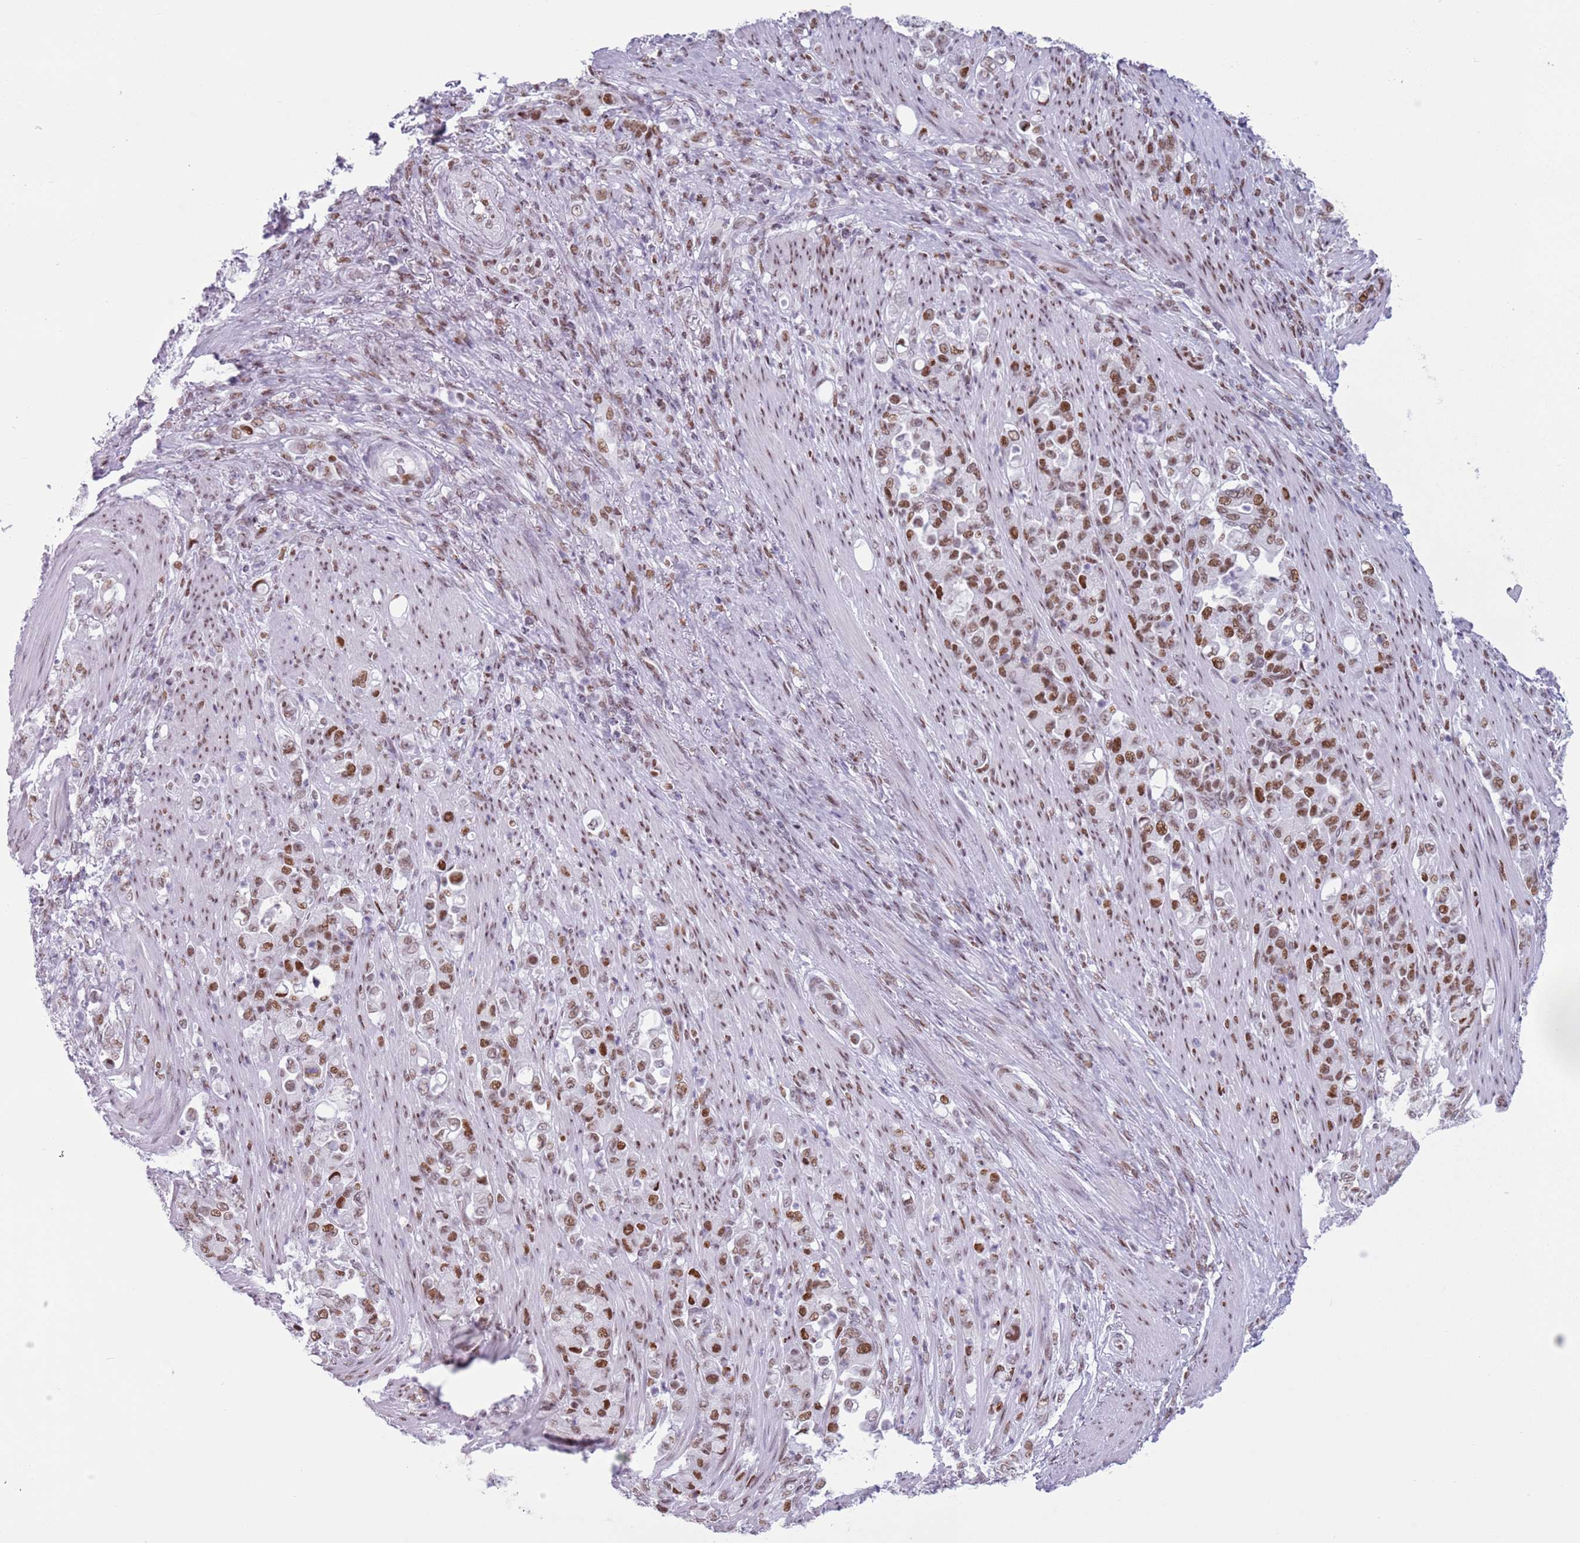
{"staining": {"intensity": "moderate", "quantity": ">75%", "location": "nuclear"}, "tissue": "stomach cancer", "cell_type": "Tumor cells", "image_type": "cancer", "snomed": [{"axis": "morphology", "description": "Normal tissue, NOS"}, {"axis": "morphology", "description": "Adenocarcinoma, NOS"}, {"axis": "topography", "description": "Stomach"}], "caption": "Moderate nuclear protein expression is appreciated in about >75% of tumor cells in stomach adenocarcinoma. (DAB IHC with brightfield microscopy, high magnification).", "gene": "FAM104B", "patient": {"sex": "female", "age": 79}}